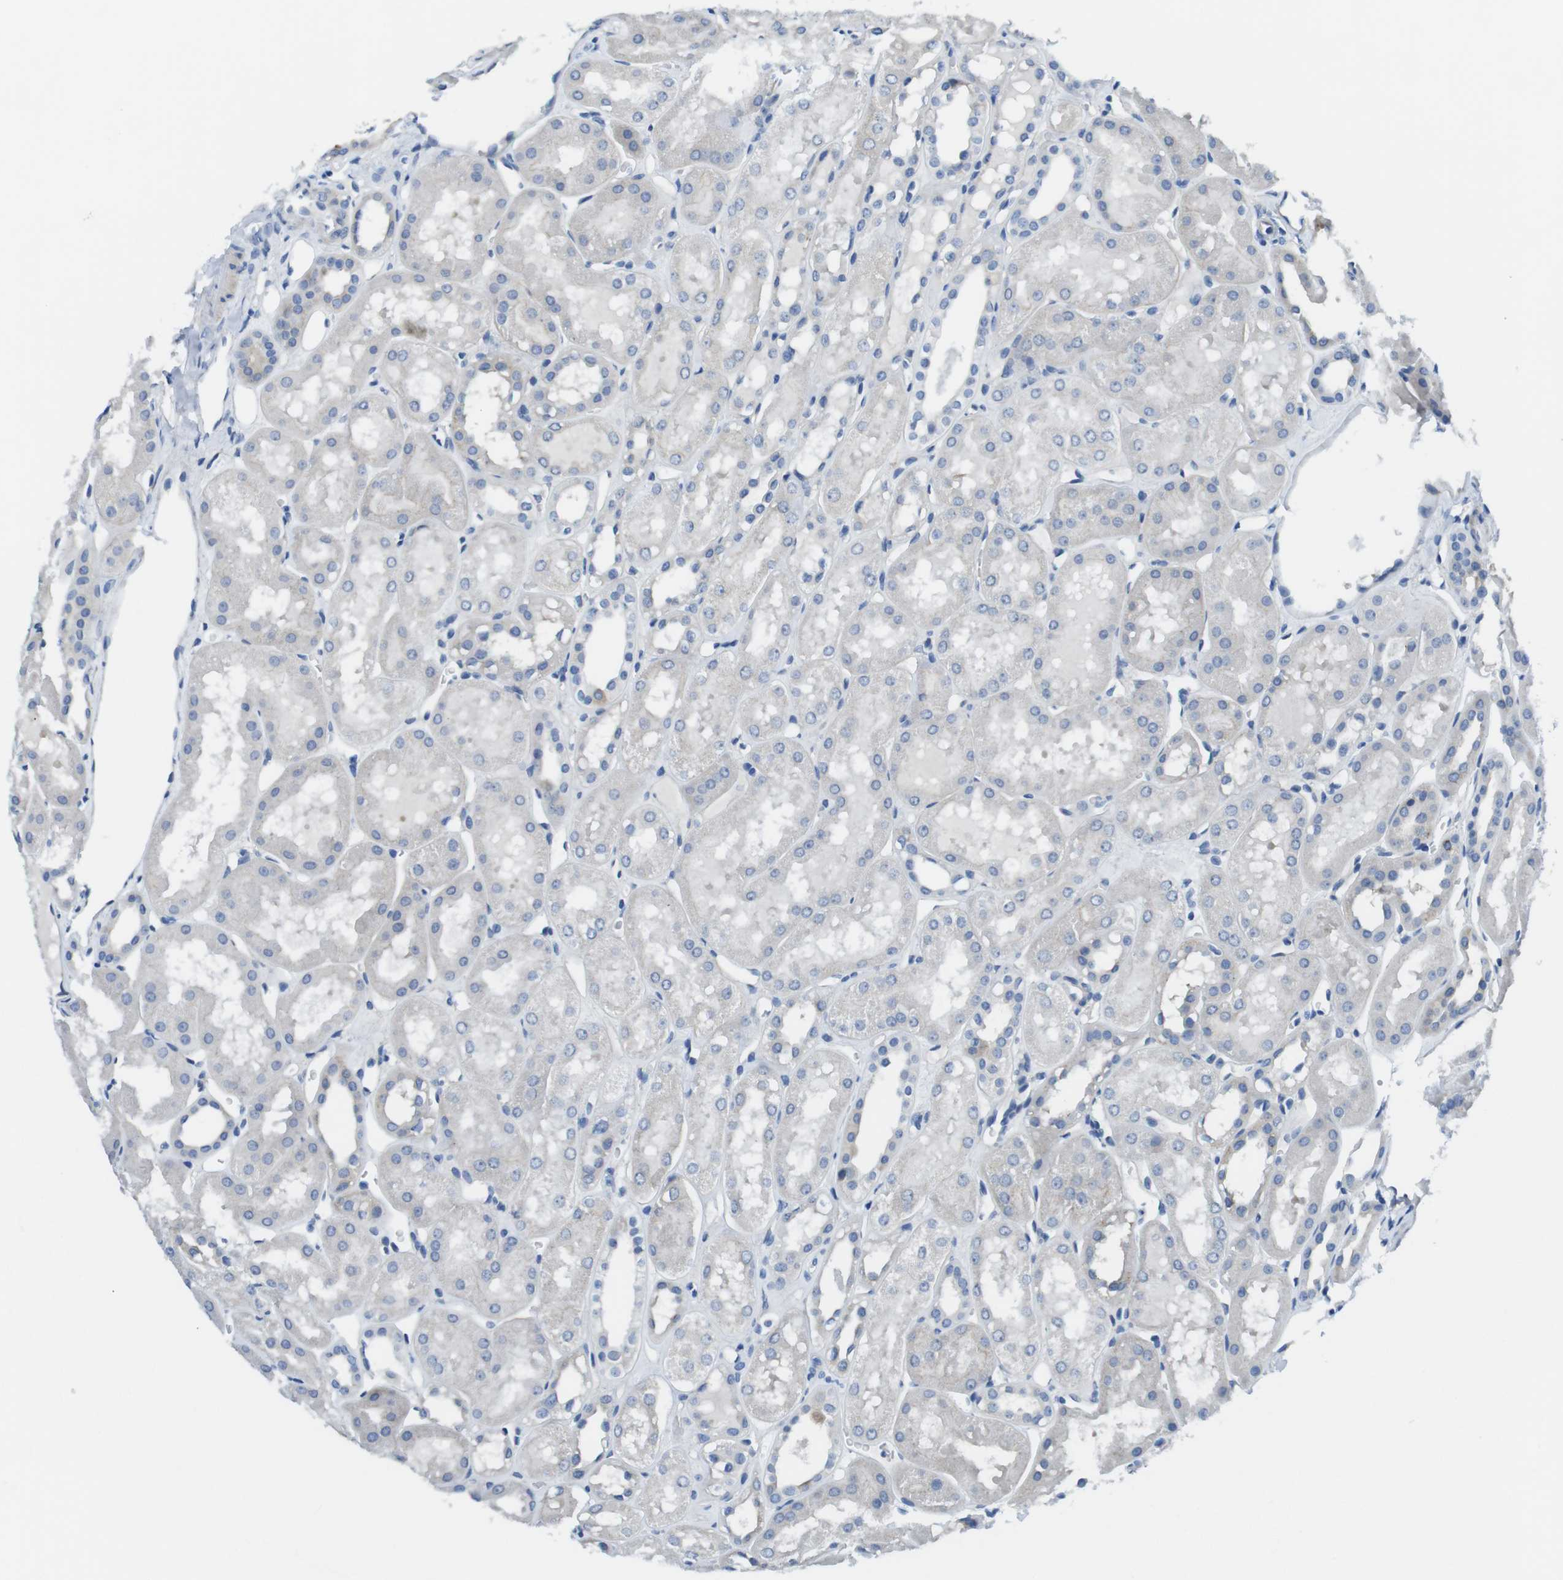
{"staining": {"intensity": "negative", "quantity": "none", "location": "none"}, "tissue": "kidney", "cell_type": "Cells in glomeruli", "image_type": "normal", "snomed": [{"axis": "morphology", "description": "Normal tissue, NOS"}, {"axis": "topography", "description": "Kidney"}, {"axis": "topography", "description": "Urinary bladder"}], "caption": "This is a photomicrograph of immunohistochemistry staining of normal kidney, which shows no positivity in cells in glomeruli.", "gene": "CDH8", "patient": {"sex": "male", "age": 16}}